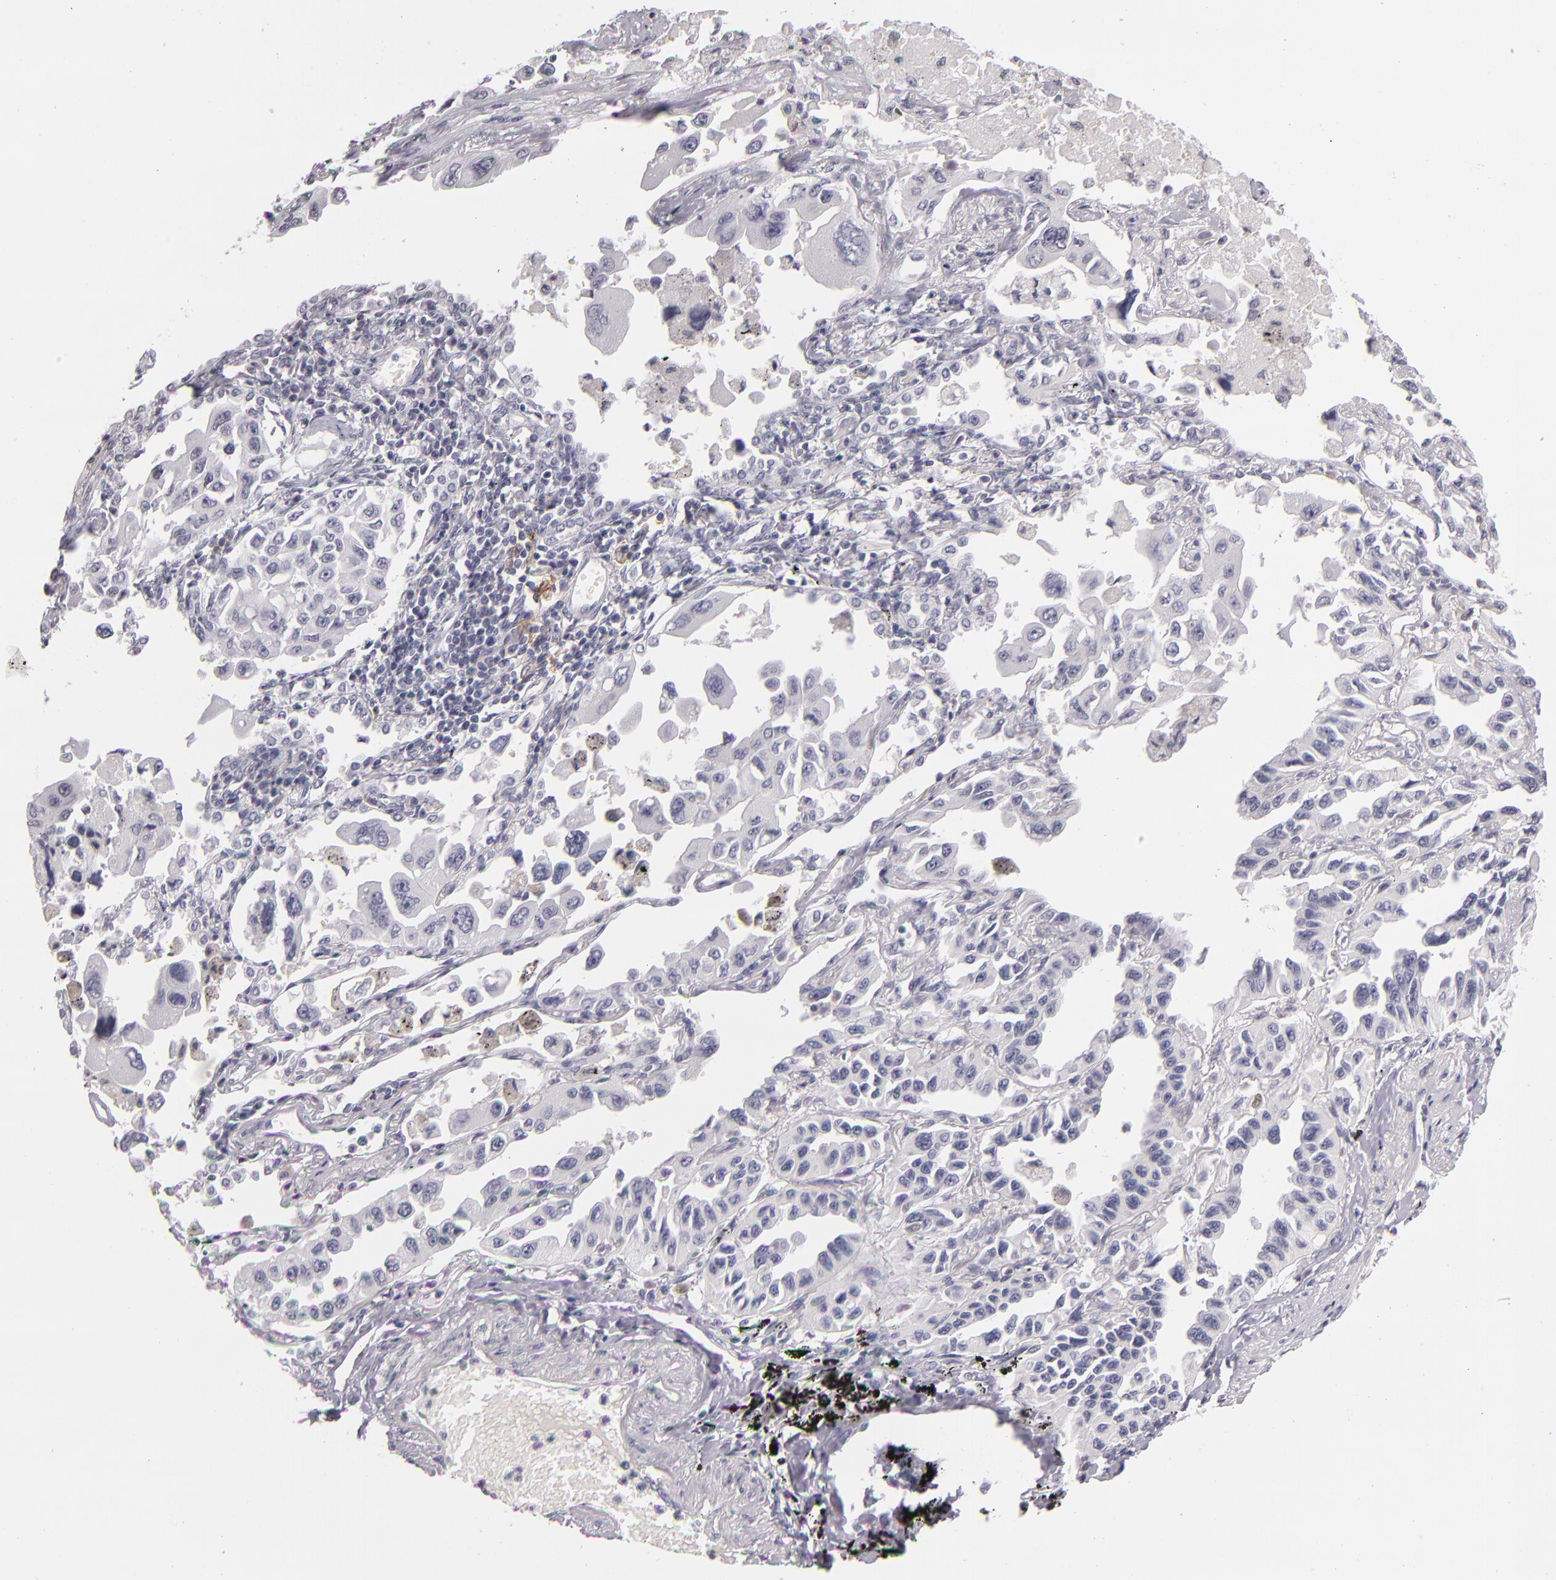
{"staining": {"intensity": "negative", "quantity": "none", "location": "none"}, "tissue": "lung cancer", "cell_type": "Tumor cells", "image_type": "cancer", "snomed": [{"axis": "morphology", "description": "Adenocarcinoma, NOS"}, {"axis": "topography", "description": "Lung"}], "caption": "Lung cancer (adenocarcinoma) was stained to show a protein in brown. There is no significant positivity in tumor cells.", "gene": "CD40", "patient": {"sex": "male", "age": 64}}